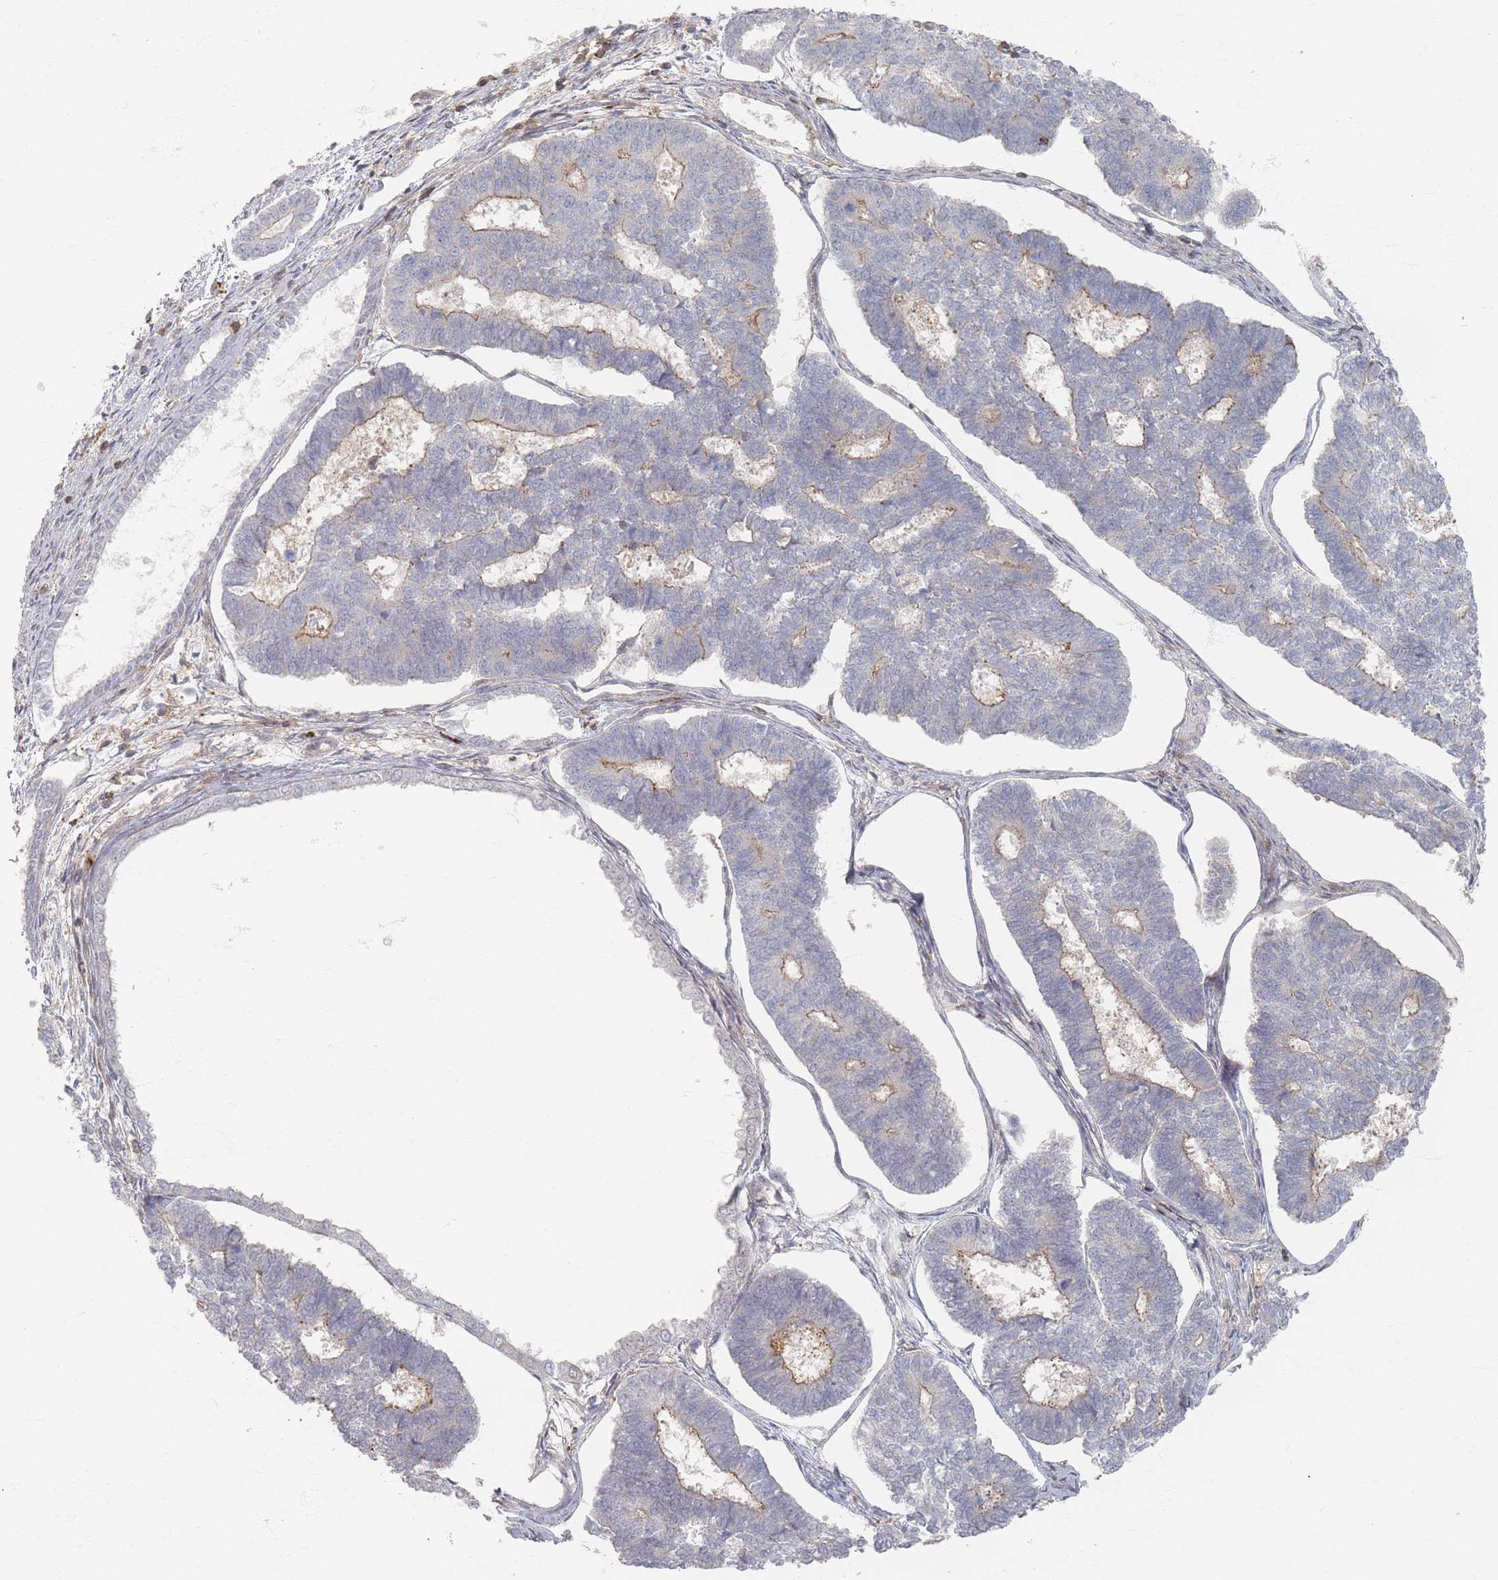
{"staining": {"intensity": "moderate", "quantity": "<25%", "location": "cytoplasmic/membranous"}, "tissue": "endometrial cancer", "cell_type": "Tumor cells", "image_type": "cancer", "snomed": [{"axis": "morphology", "description": "Adenocarcinoma, NOS"}, {"axis": "topography", "description": "Endometrium"}], "caption": "Tumor cells display moderate cytoplasmic/membranous expression in approximately <25% of cells in adenocarcinoma (endometrial). (brown staining indicates protein expression, while blue staining denotes nuclei).", "gene": "ZNF852", "patient": {"sex": "female", "age": 70}}